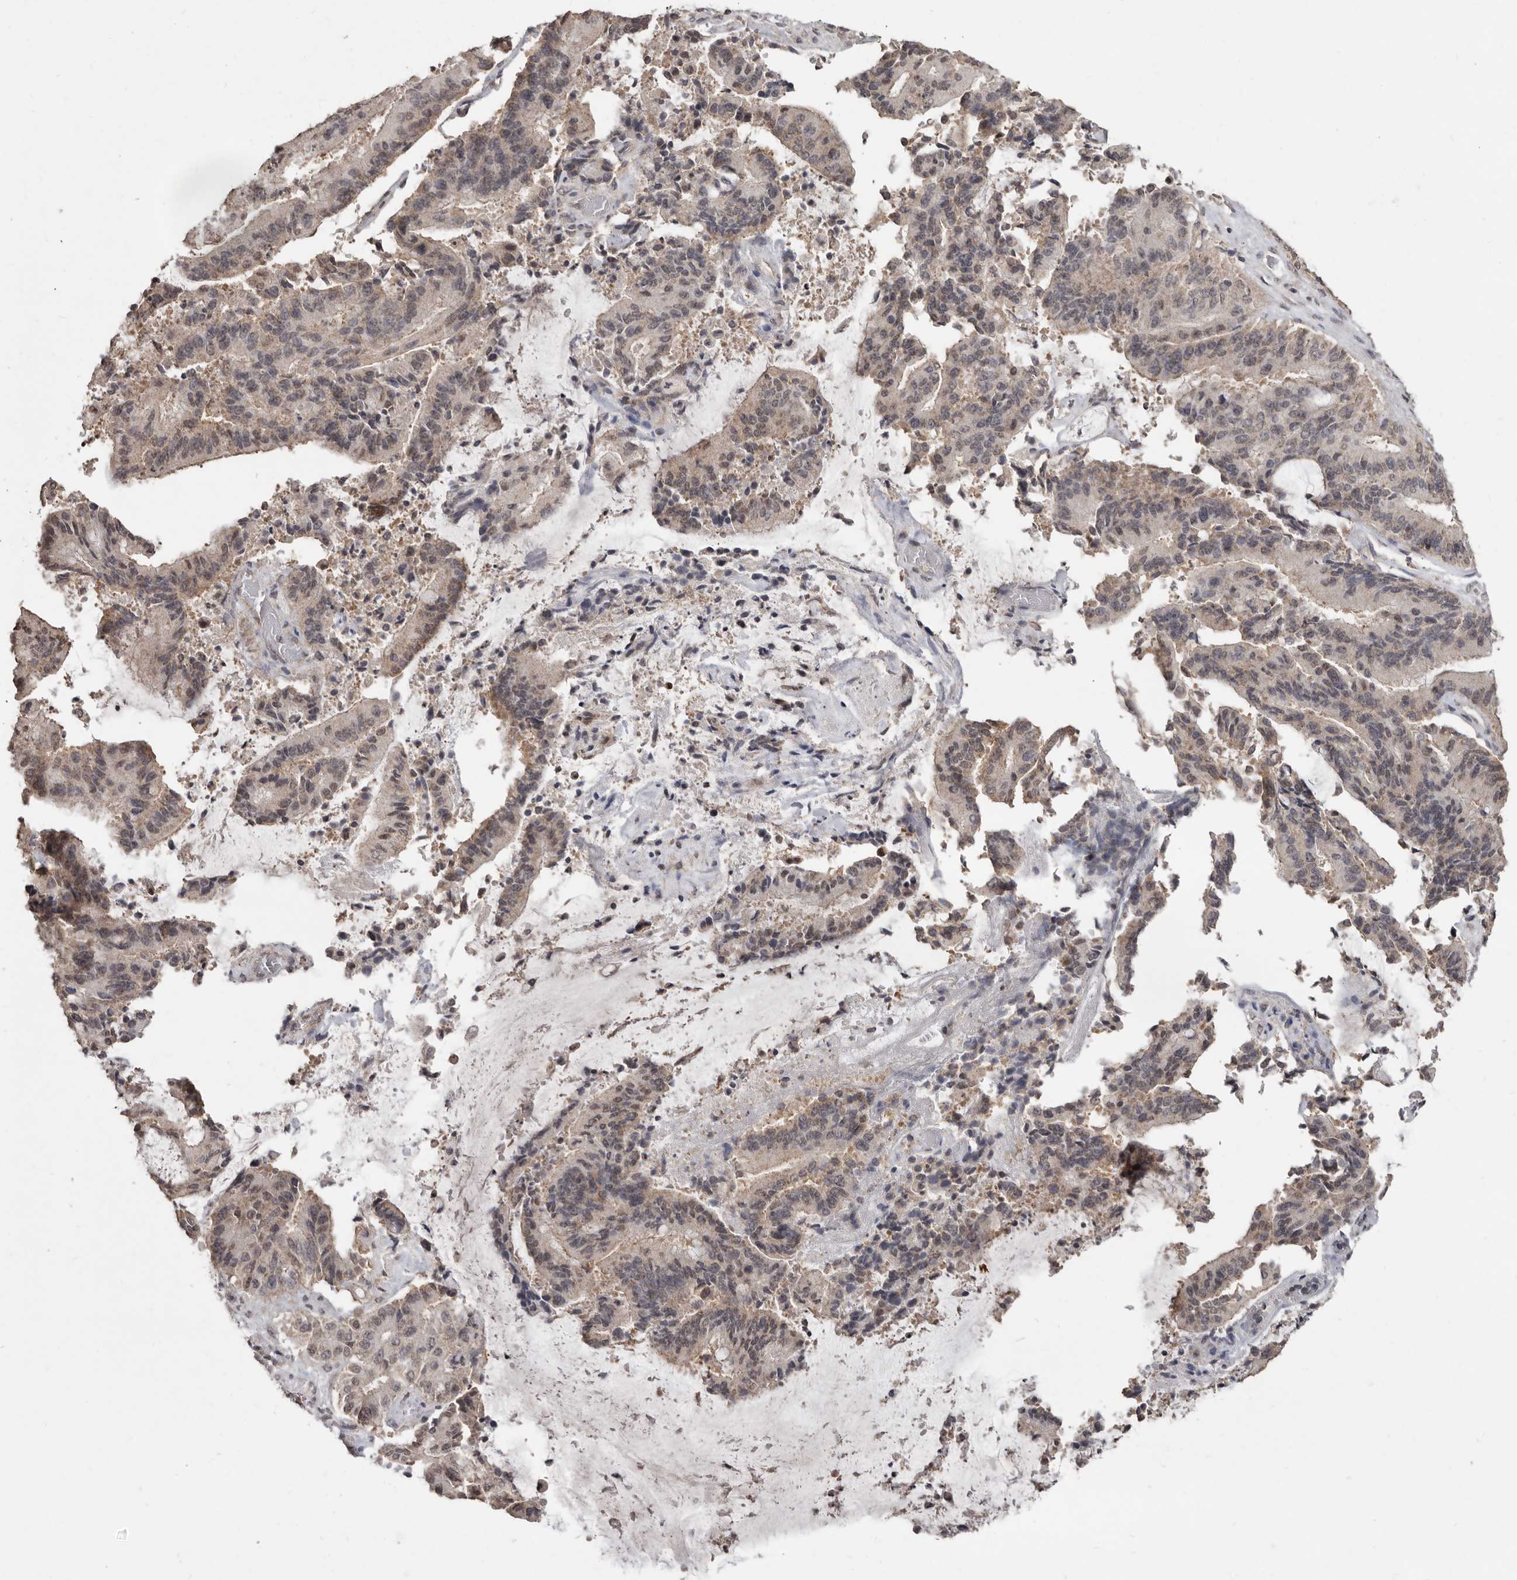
{"staining": {"intensity": "weak", "quantity": "25%-75%", "location": "cytoplasmic/membranous"}, "tissue": "liver cancer", "cell_type": "Tumor cells", "image_type": "cancer", "snomed": [{"axis": "morphology", "description": "Normal tissue, NOS"}, {"axis": "morphology", "description": "Cholangiocarcinoma"}, {"axis": "topography", "description": "Liver"}, {"axis": "topography", "description": "Peripheral nerve tissue"}], "caption": "About 25%-75% of tumor cells in human liver cancer (cholangiocarcinoma) exhibit weak cytoplasmic/membranous protein expression as visualized by brown immunohistochemical staining.", "gene": "LINGO2", "patient": {"sex": "female", "age": 73}}